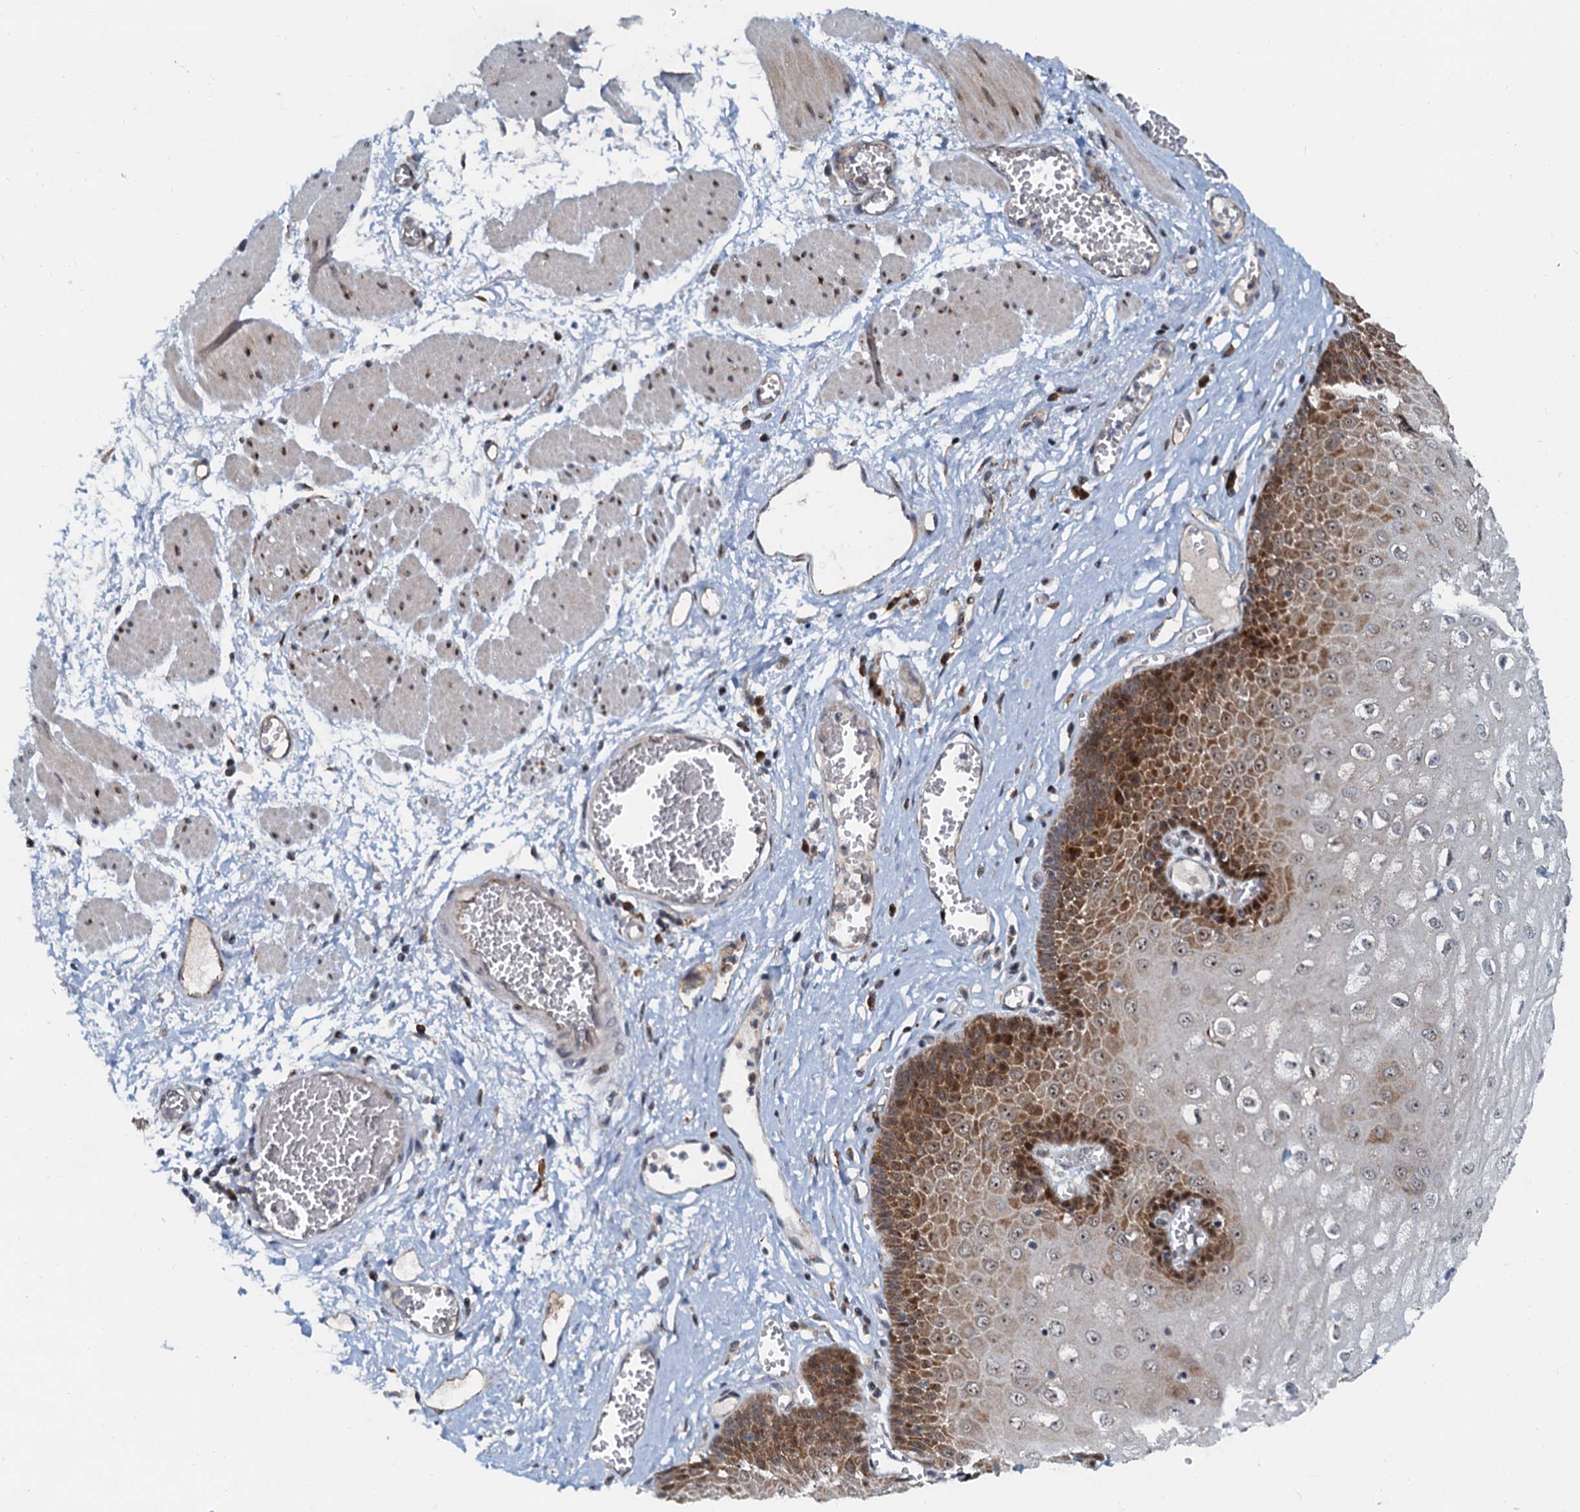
{"staining": {"intensity": "moderate", "quantity": "25%-75%", "location": "cytoplasmic/membranous,nuclear"}, "tissue": "esophagus", "cell_type": "Squamous epithelial cells", "image_type": "normal", "snomed": [{"axis": "morphology", "description": "Normal tissue, NOS"}, {"axis": "topography", "description": "Esophagus"}], "caption": "Normal esophagus reveals moderate cytoplasmic/membranous,nuclear expression in about 25%-75% of squamous epithelial cells.", "gene": "DNAJC21", "patient": {"sex": "male", "age": 60}}